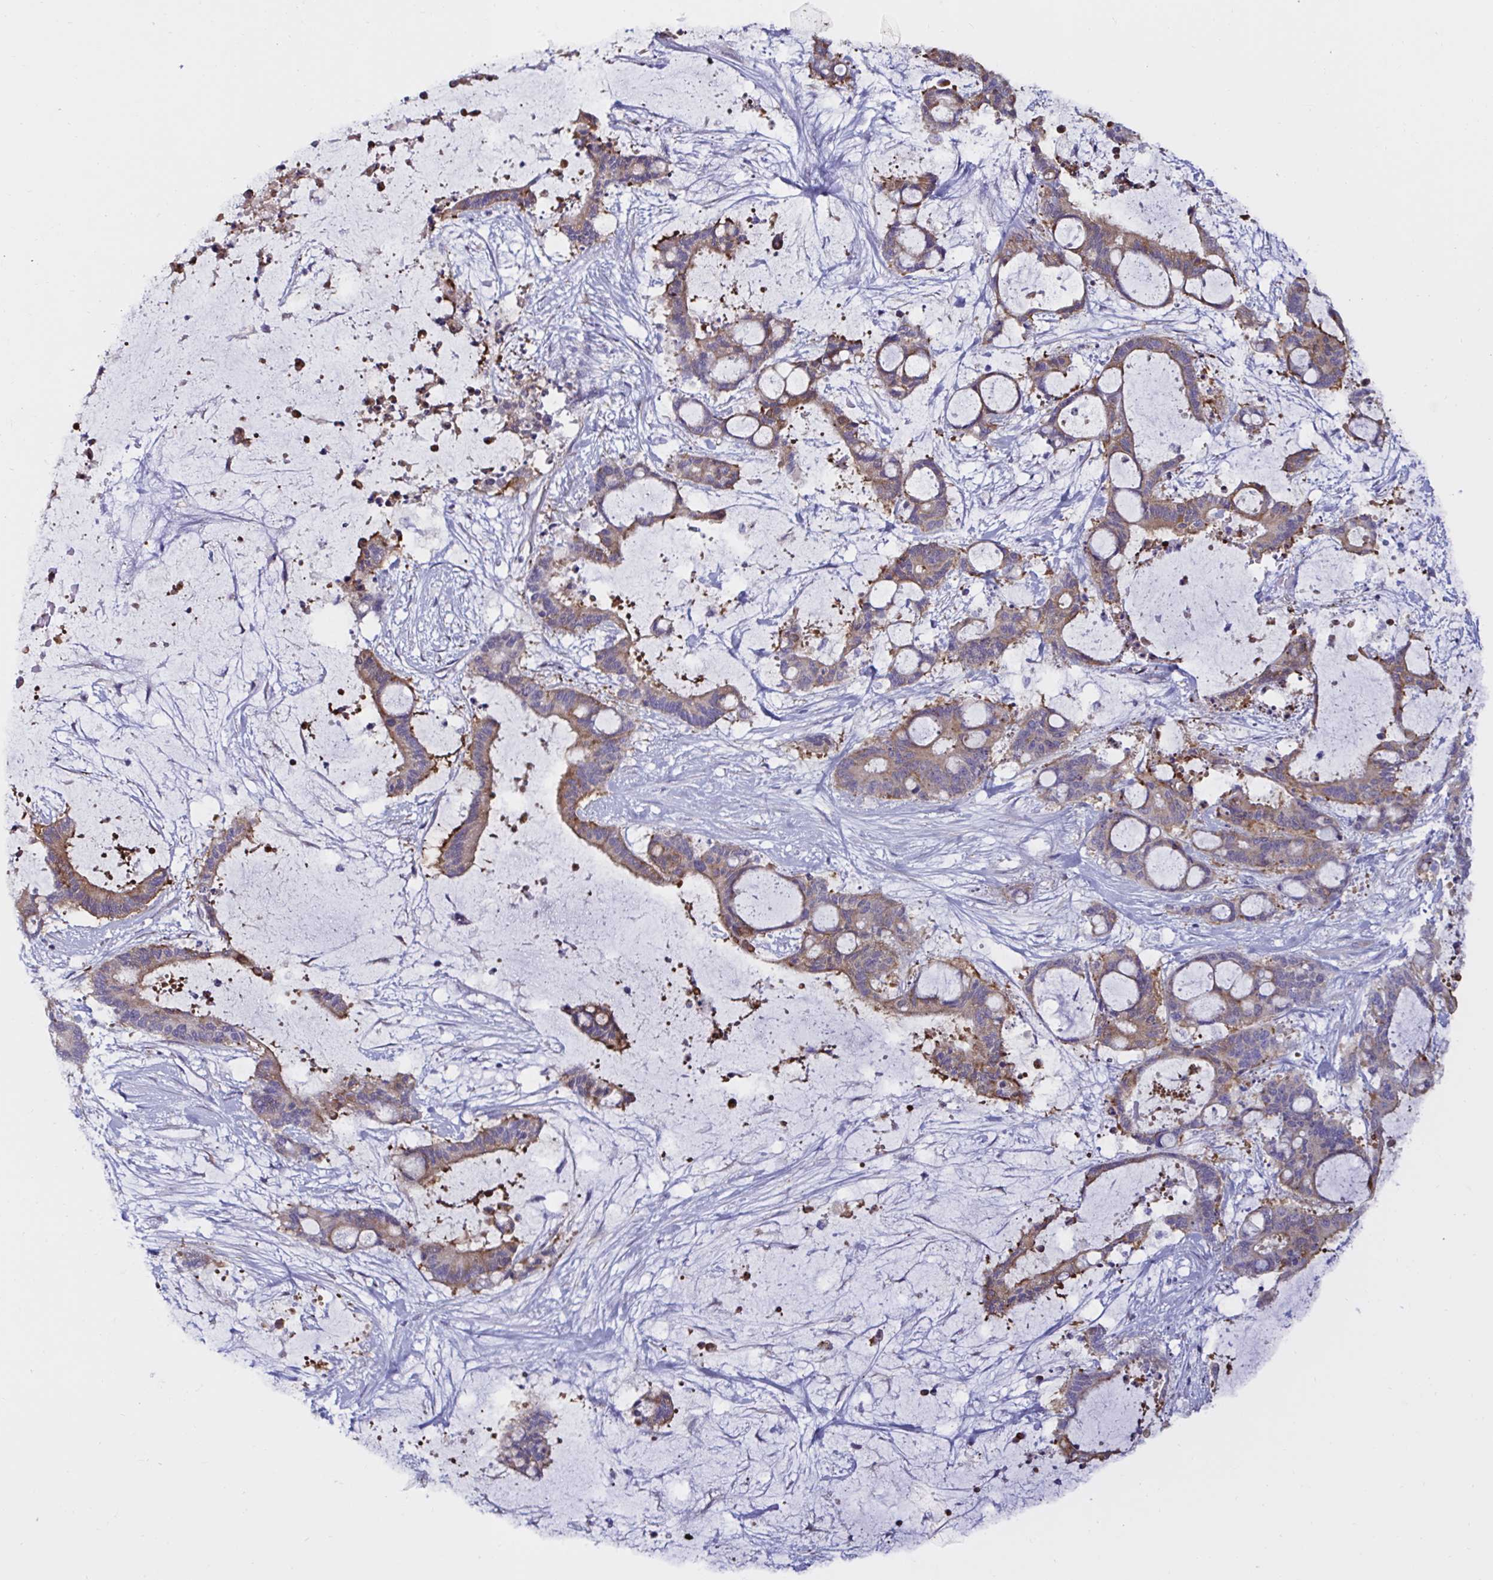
{"staining": {"intensity": "moderate", "quantity": "25%-75%", "location": "cytoplasmic/membranous"}, "tissue": "liver cancer", "cell_type": "Tumor cells", "image_type": "cancer", "snomed": [{"axis": "morphology", "description": "Normal tissue, NOS"}, {"axis": "morphology", "description": "Cholangiocarcinoma"}, {"axis": "topography", "description": "Liver"}, {"axis": "topography", "description": "Peripheral nerve tissue"}], "caption": "DAB (3,3'-diaminobenzidine) immunohistochemical staining of human liver cancer exhibits moderate cytoplasmic/membranous protein positivity in about 25%-75% of tumor cells. (brown staining indicates protein expression, while blue staining denotes nuclei).", "gene": "RSRP1", "patient": {"sex": "female", "age": 73}}